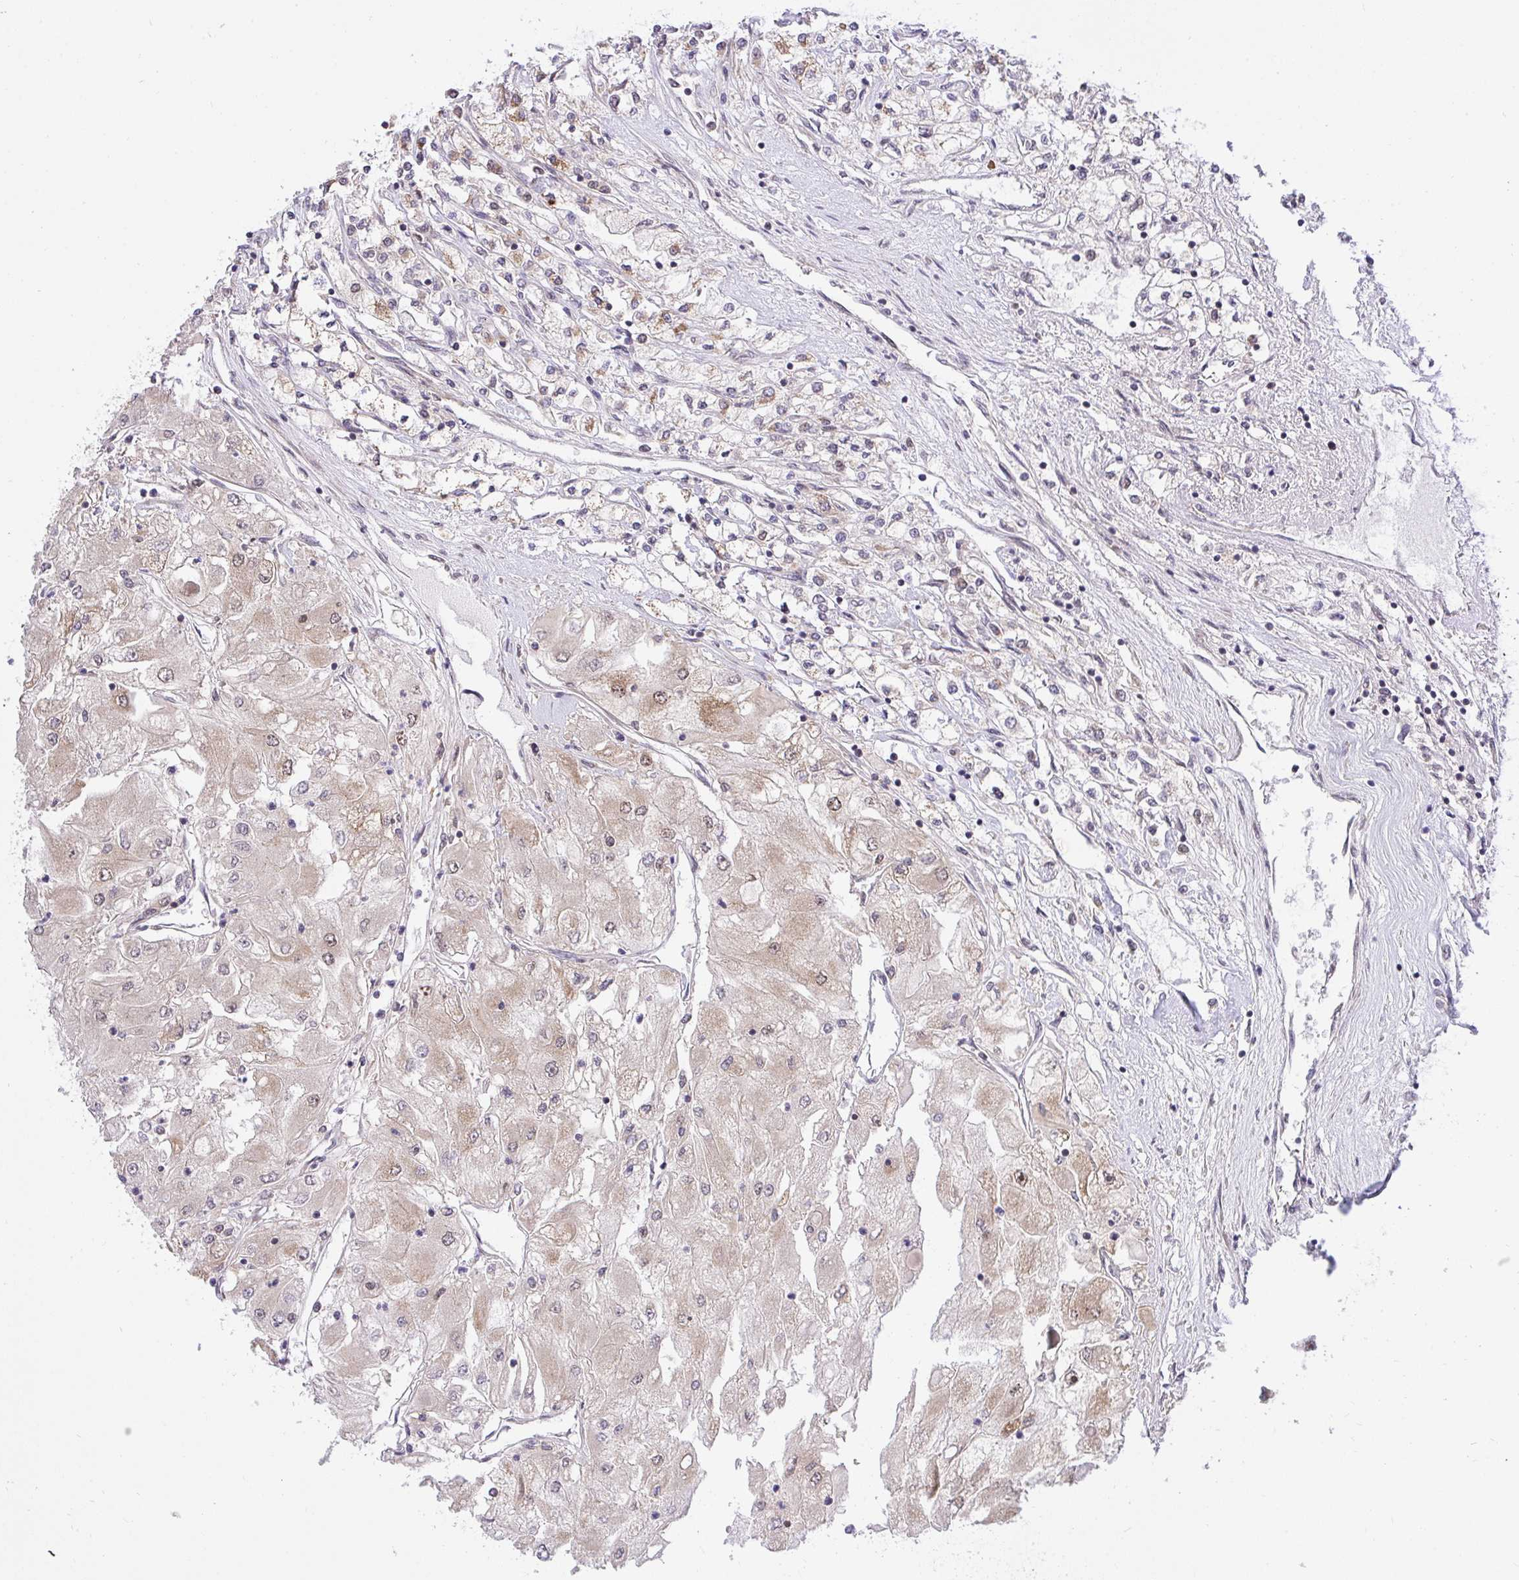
{"staining": {"intensity": "weak", "quantity": "25%-75%", "location": "cytoplasmic/membranous"}, "tissue": "renal cancer", "cell_type": "Tumor cells", "image_type": "cancer", "snomed": [{"axis": "morphology", "description": "Adenocarcinoma, NOS"}, {"axis": "topography", "description": "Kidney"}], "caption": "Protein analysis of renal adenocarcinoma tissue shows weak cytoplasmic/membranous positivity in approximately 25%-75% of tumor cells.", "gene": "ERI1", "patient": {"sex": "male", "age": 80}}